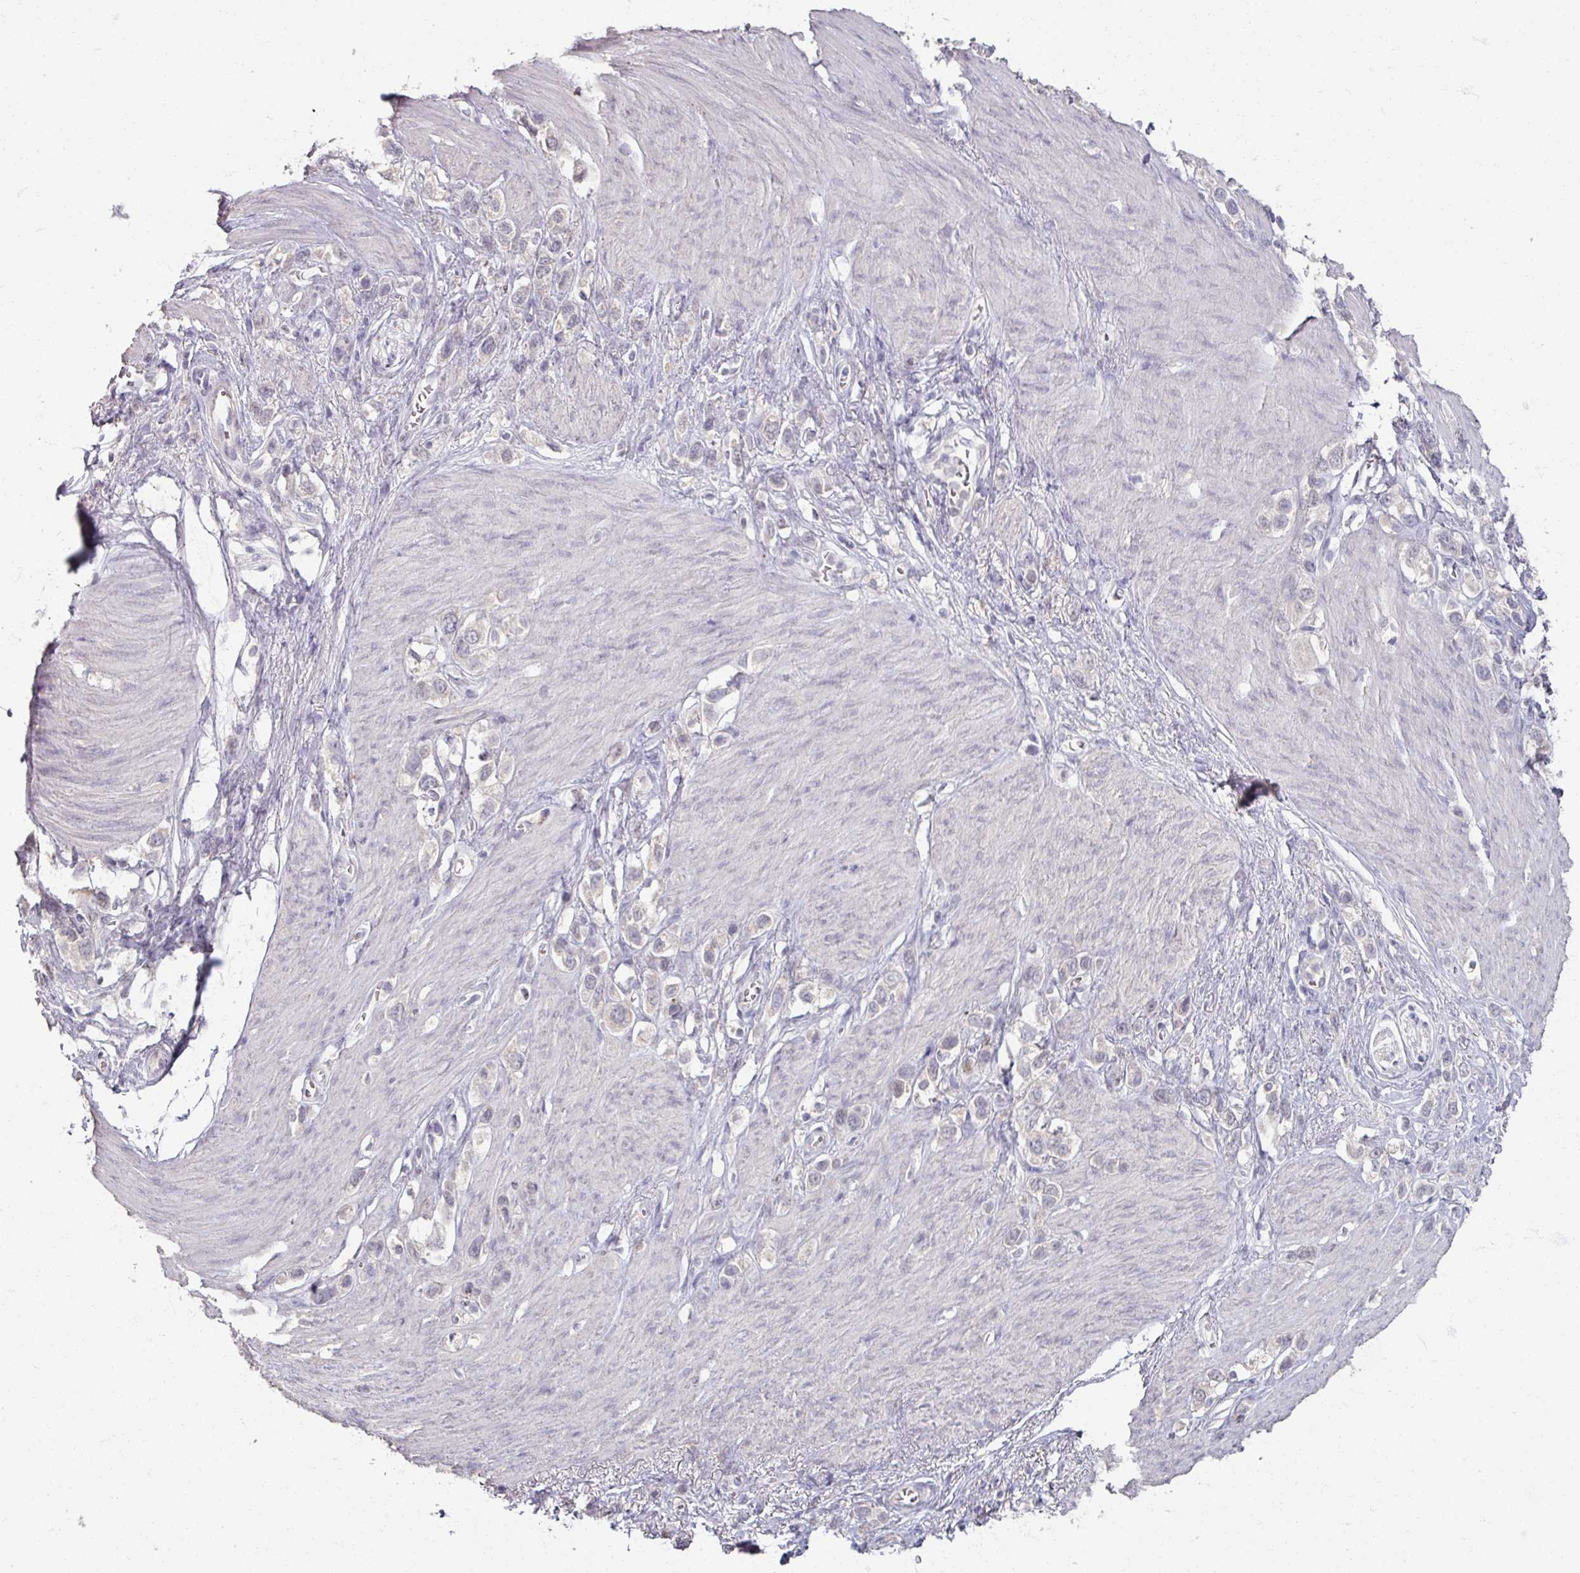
{"staining": {"intensity": "negative", "quantity": "none", "location": "none"}, "tissue": "stomach cancer", "cell_type": "Tumor cells", "image_type": "cancer", "snomed": [{"axis": "morphology", "description": "Adenocarcinoma, NOS"}, {"axis": "topography", "description": "Stomach"}], "caption": "Immunohistochemistry of stomach cancer displays no staining in tumor cells.", "gene": "SOX11", "patient": {"sex": "female", "age": 65}}